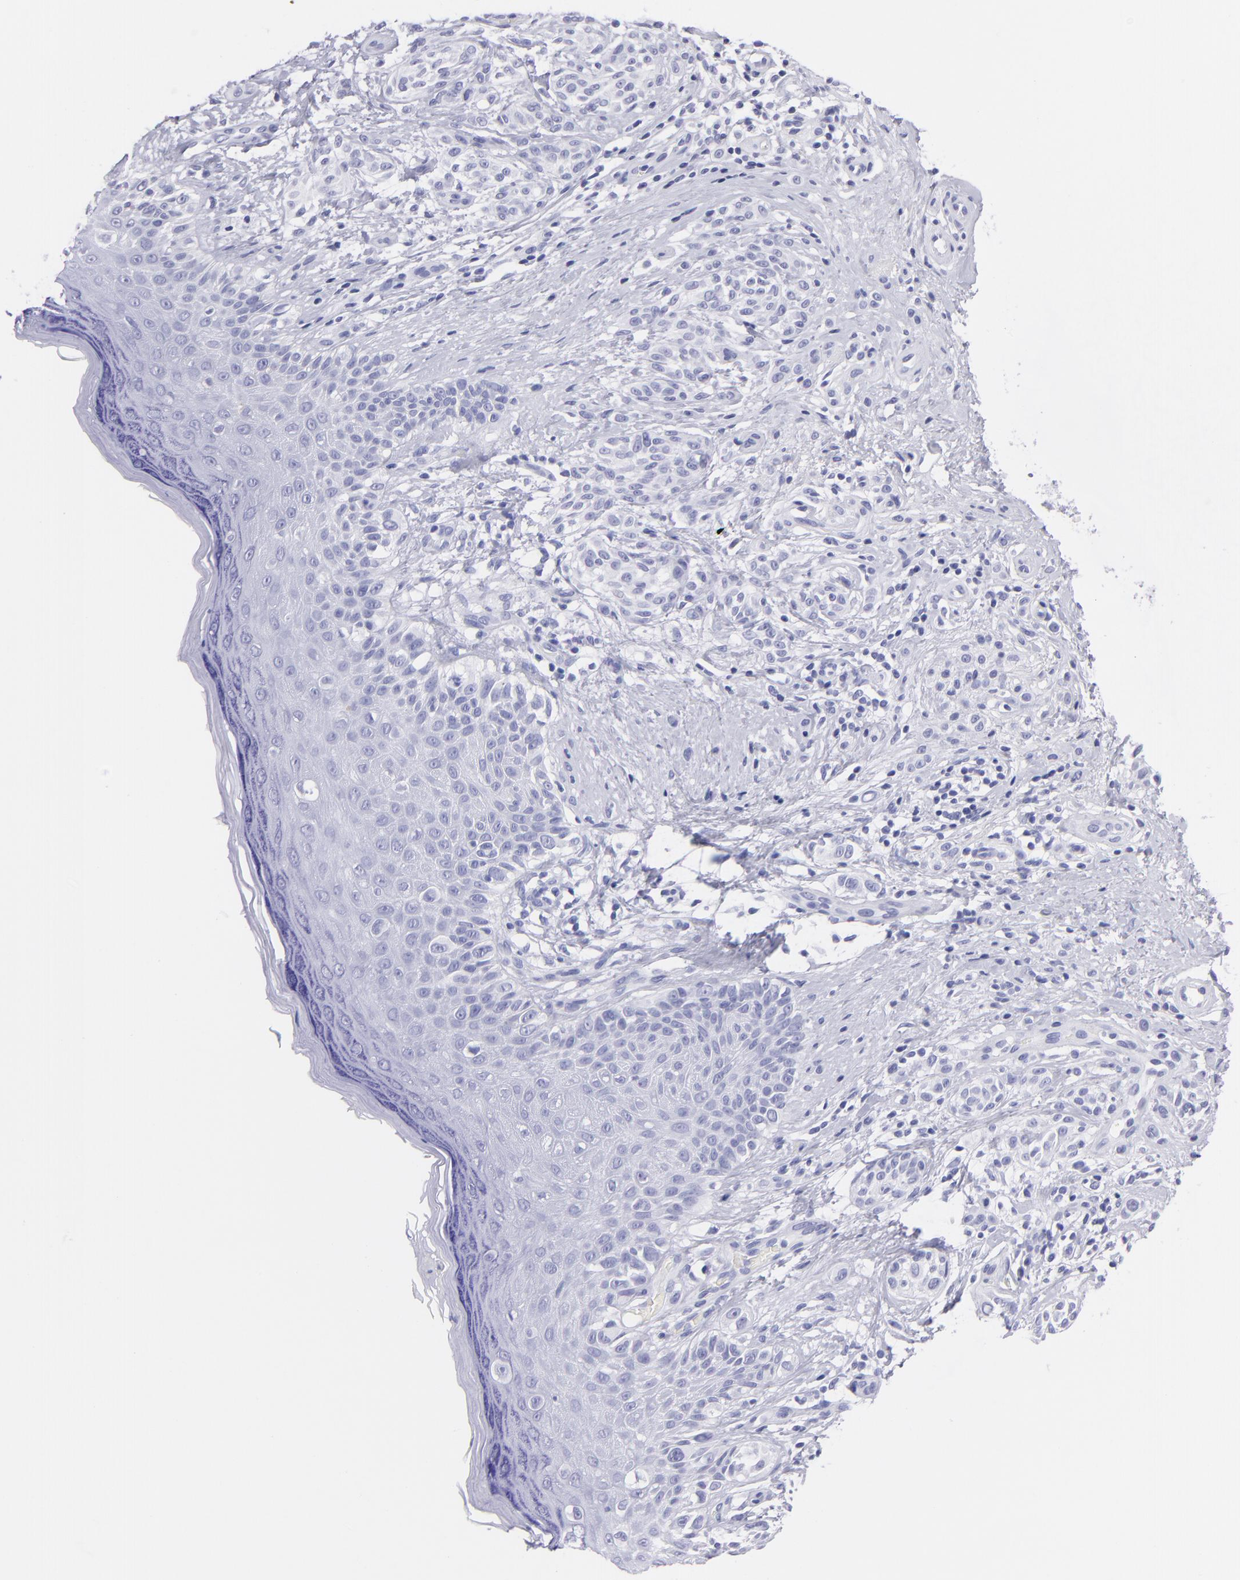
{"staining": {"intensity": "negative", "quantity": "none", "location": "none"}, "tissue": "melanoma", "cell_type": "Tumor cells", "image_type": "cancer", "snomed": [{"axis": "morphology", "description": "Malignant melanoma, NOS"}, {"axis": "topography", "description": "Skin"}], "caption": "The immunohistochemistry (IHC) image has no significant staining in tumor cells of melanoma tissue.", "gene": "CNP", "patient": {"sex": "male", "age": 57}}